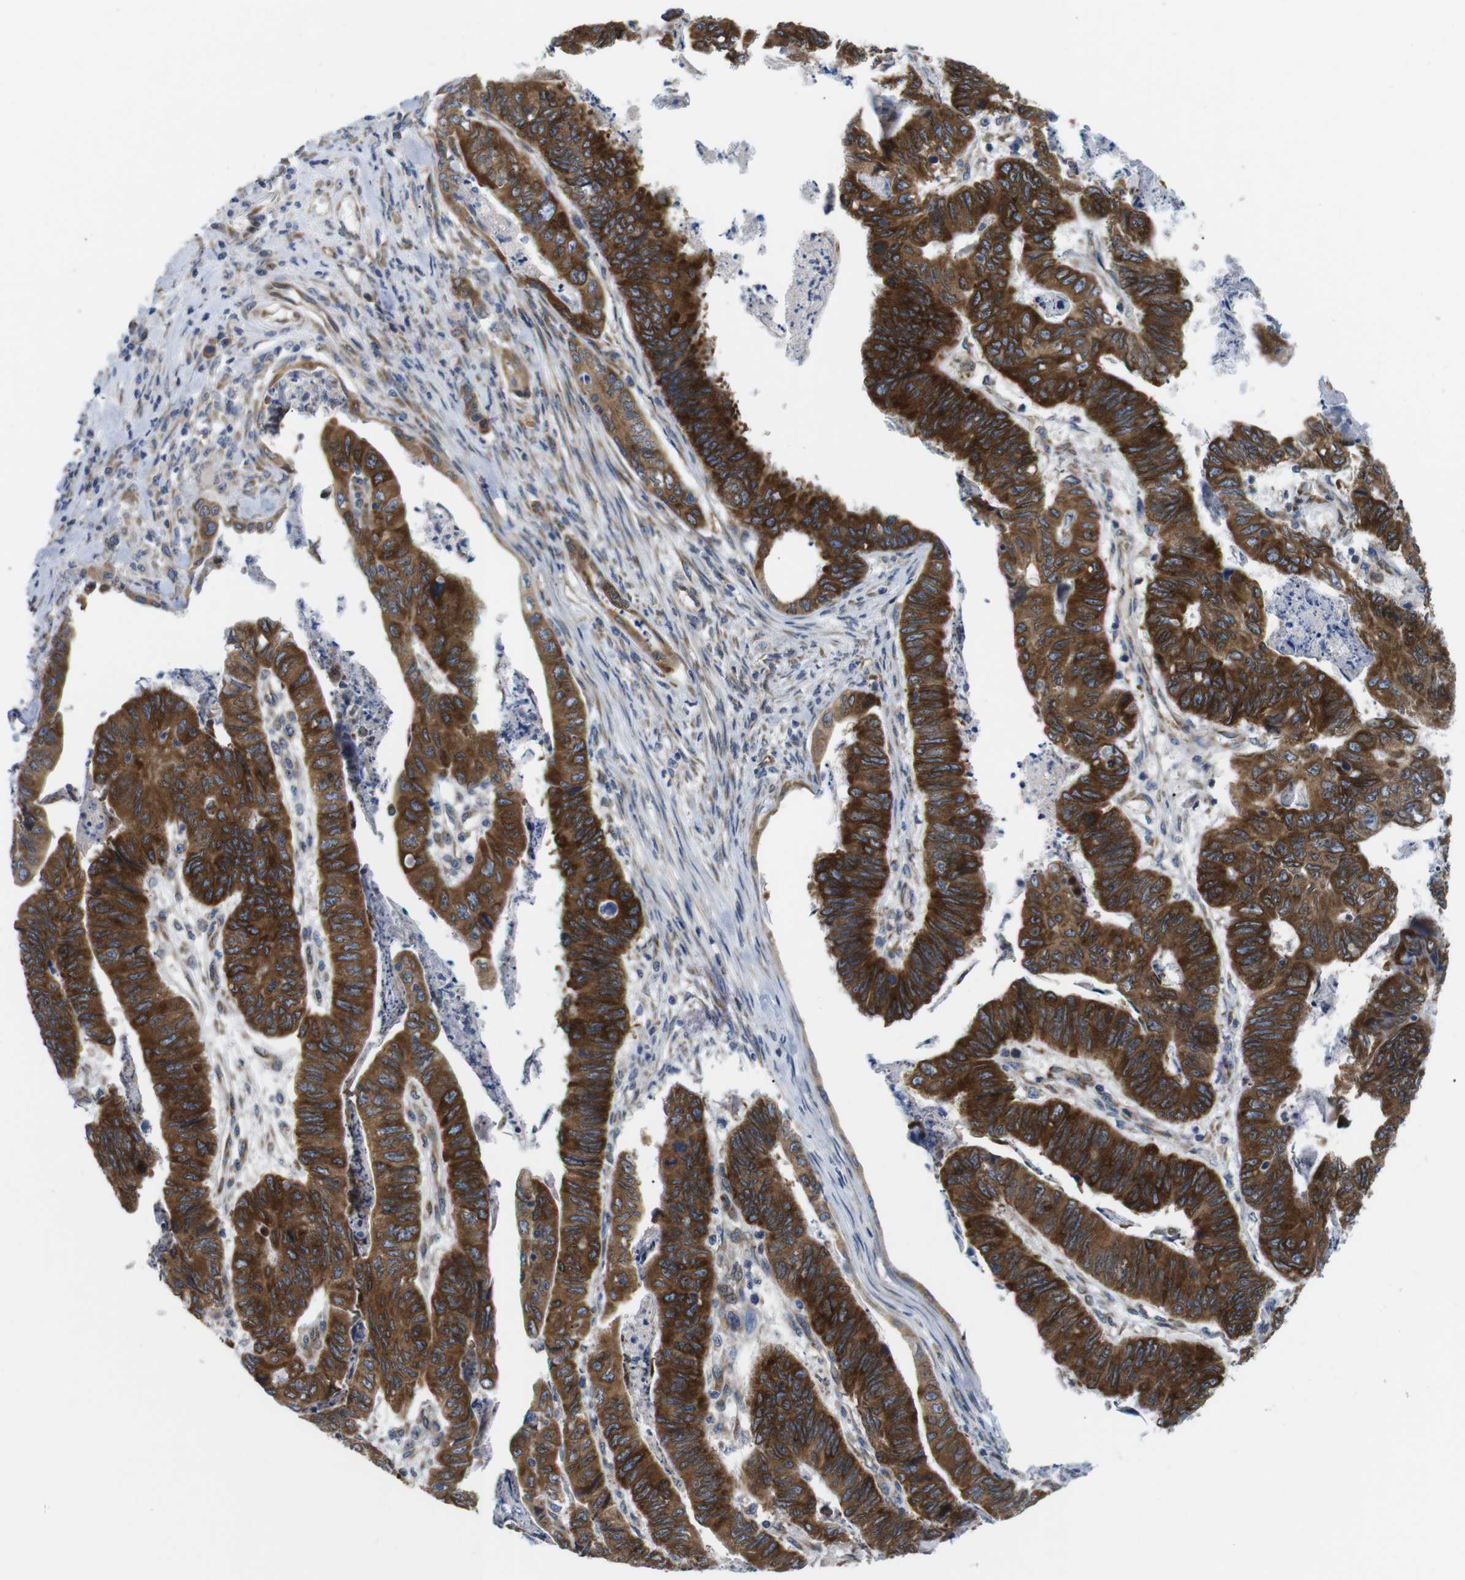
{"staining": {"intensity": "strong", "quantity": ">75%", "location": "cytoplasmic/membranous"}, "tissue": "stomach cancer", "cell_type": "Tumor cells", "image_type": "cancer", "snomed": [{"axis": "morphology", "description": "Adenocarcinoma, NOS"}, {"axis": "topography", "description": "Stomach, lower"}], "caption": "Brown immunohistochemical staining in stomach cancer exhibits strong cytoplasmic/membranous expression in about >75% of tumor cells.", "gene": "HACD3", "patient": {"sex": "male", "age": 77}}